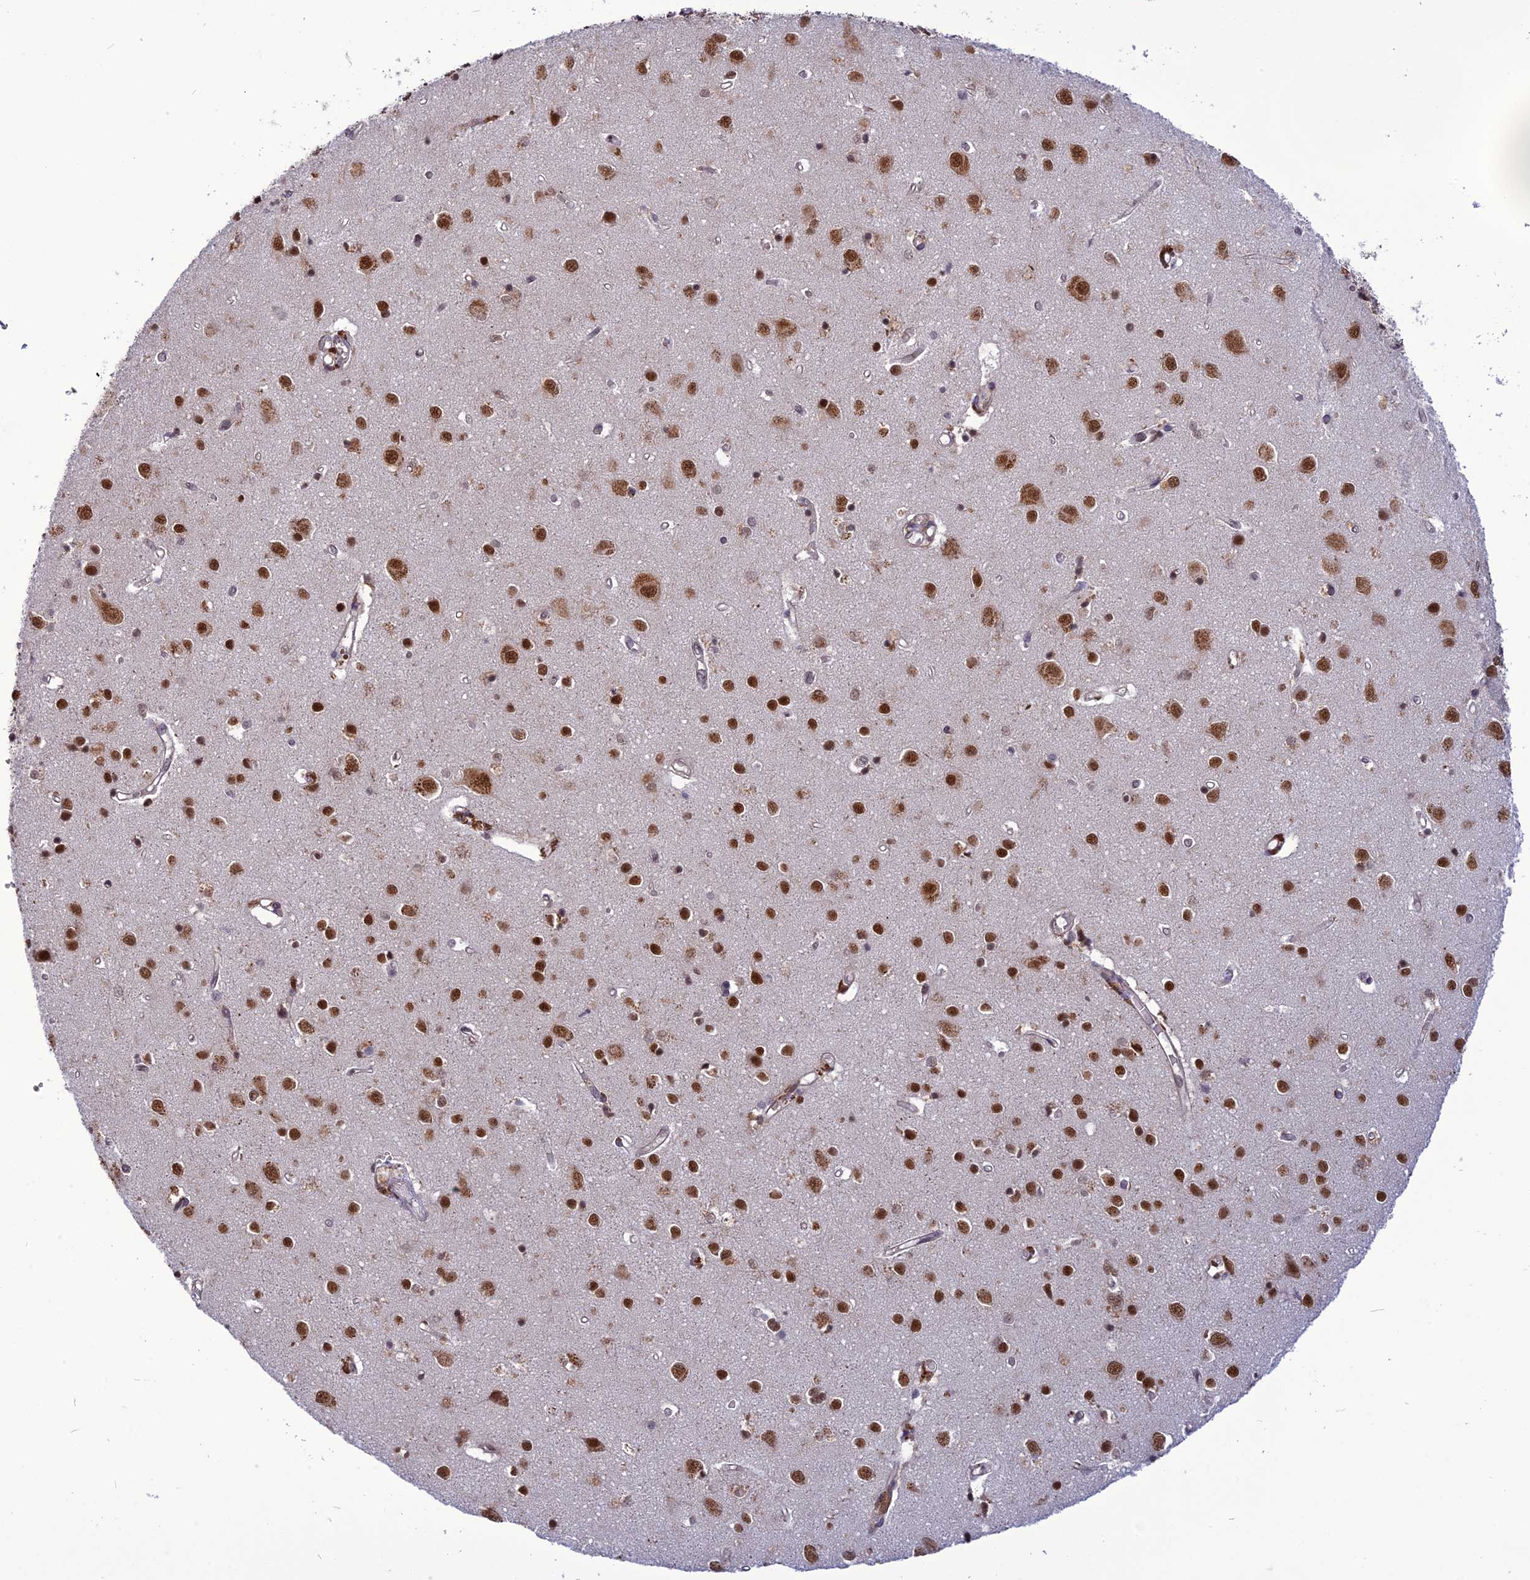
{"staining": {"intensity": "negative", "quantity": "none", "location": "none"}, "tissue": "cerebral cortex", "cell_type": "Endothelial cells", "image_type": "normal", "snomed": [{"axis": "morphology", "description": "Normal tissue, NOS"}, {"axis": "topography", "description": "Cerebral cortex"}], "caption": "DAB immunohistochemical staining of normal cerebral cortex exhibits no significant expression in endothelial cells. (Stains: DAB immunohistochemistry with hematoxylin counter stain, Microscopy: brightfield microscopy at high magnification).", "gene": "RTRAF", "patient": {"sex": "female", "age": 64}}